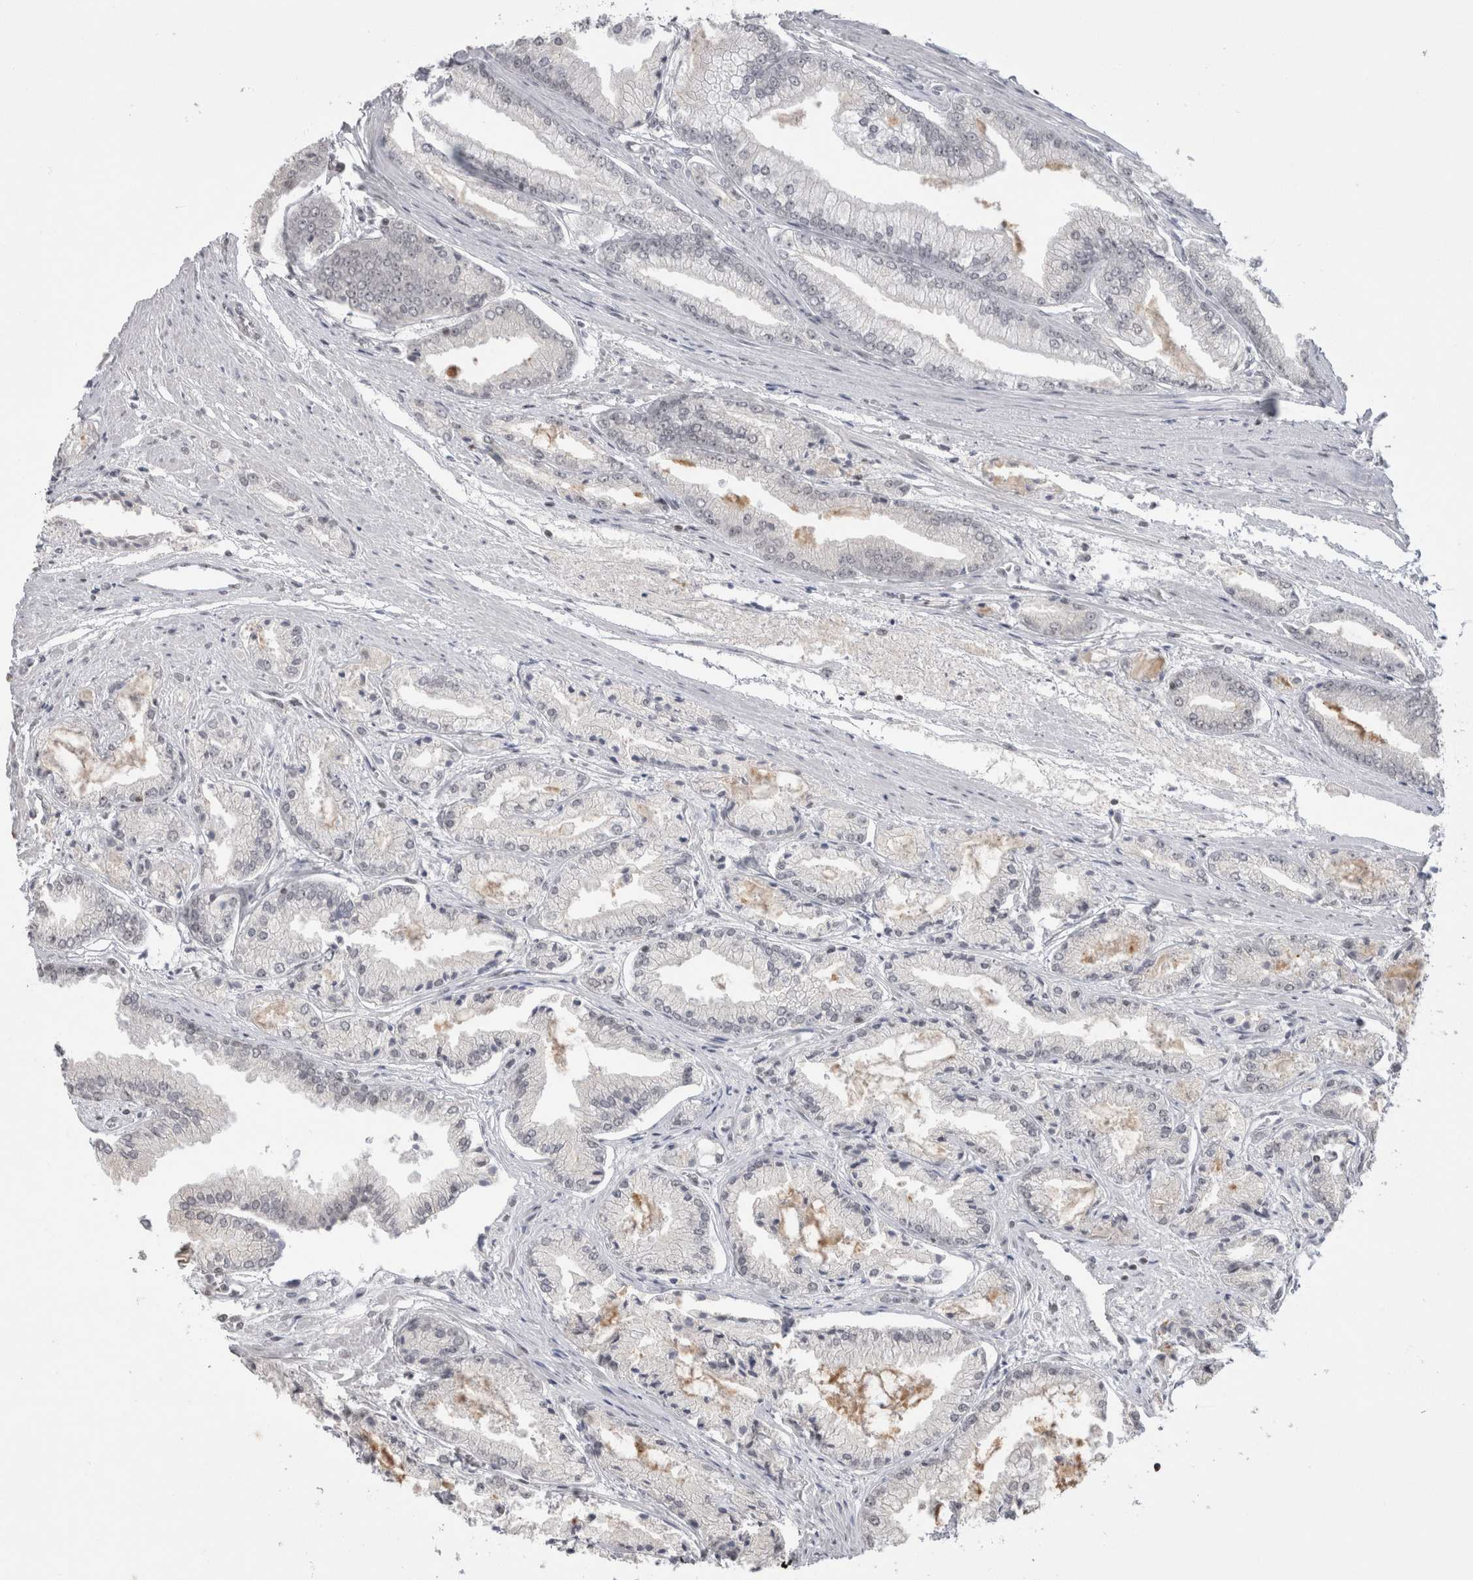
{"staining": {"intensity": "negative", "quantity": "none", "location": "none"}, "tissue": "prostate cancer", "cell_type": "Tumor cells", "image_type": "cancer", "snomed": [{"axis": "morphology", "description": "Adenocarcinoma, Low grade"}, {"axis": "topography", "description": "Prostate"}], "caption": "Prostate cancer (low-grade adenocarcinoma) stained for a protein using immunohistochemistry shows no staining tumor cells.", "gene": "DAXX", "patient": {"sex": "male", "age": 52}}